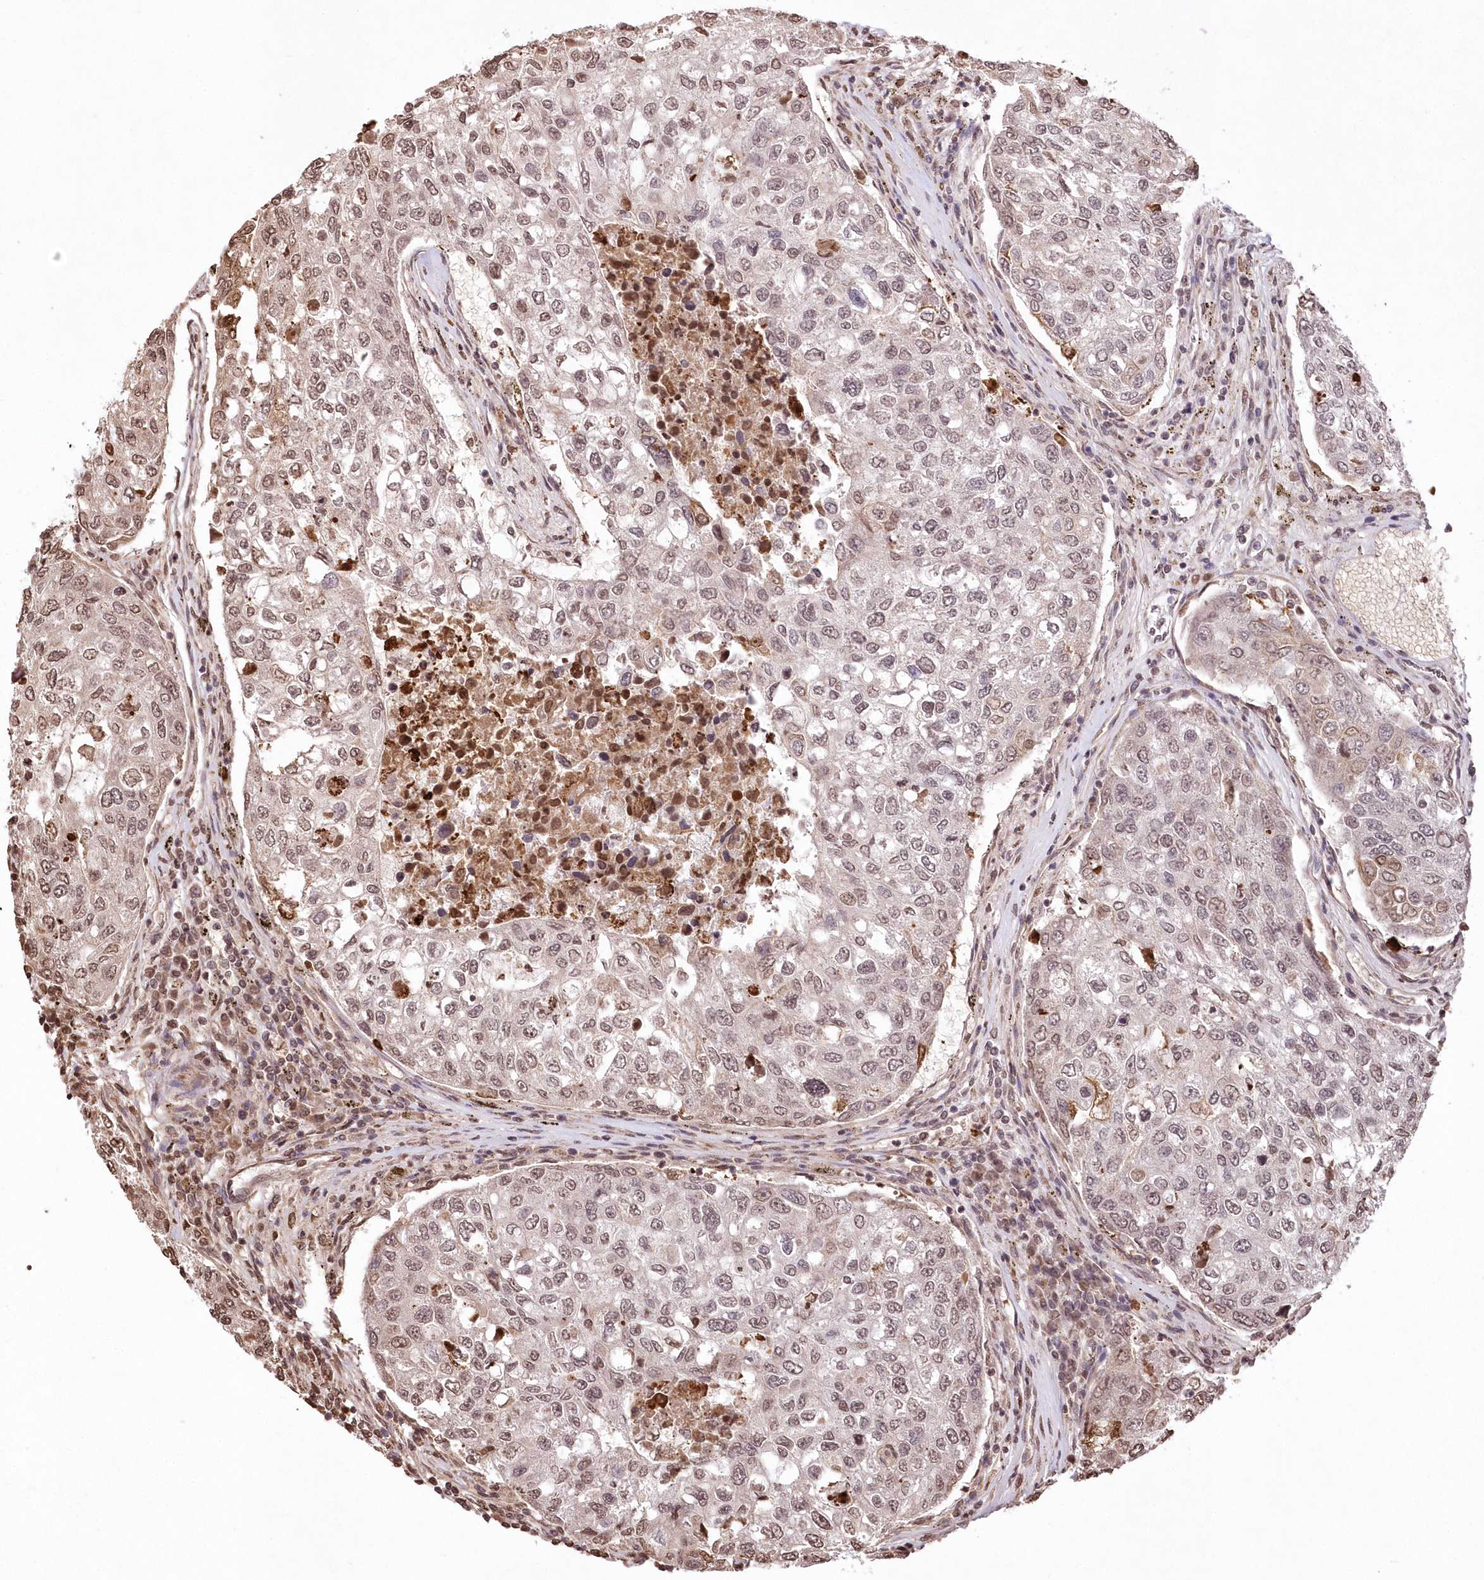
{"staining": {"intensity": "moderate", "quantity": "<25%", "location": "nuclear"}, "tissue": "urothelial cancer", "cell_type": "Tumor cells", "image_type": "cancer", "snomed": [{"axis": "morphology", "description": "Urothelial carcinoma, High grade"}, {"axis": "topography", "description": "Lymph node"}, {"axis": "topography", "description": "Urinary bladder"}], "caption": "This histopathology image displays immunohistochemistry staining of high-grade urothelial carcinoma, with low moderate nuclear expression in about <25% of tumor cells.", "gene": "RBM27", "patient": {"sex": "male", "age": 51}}